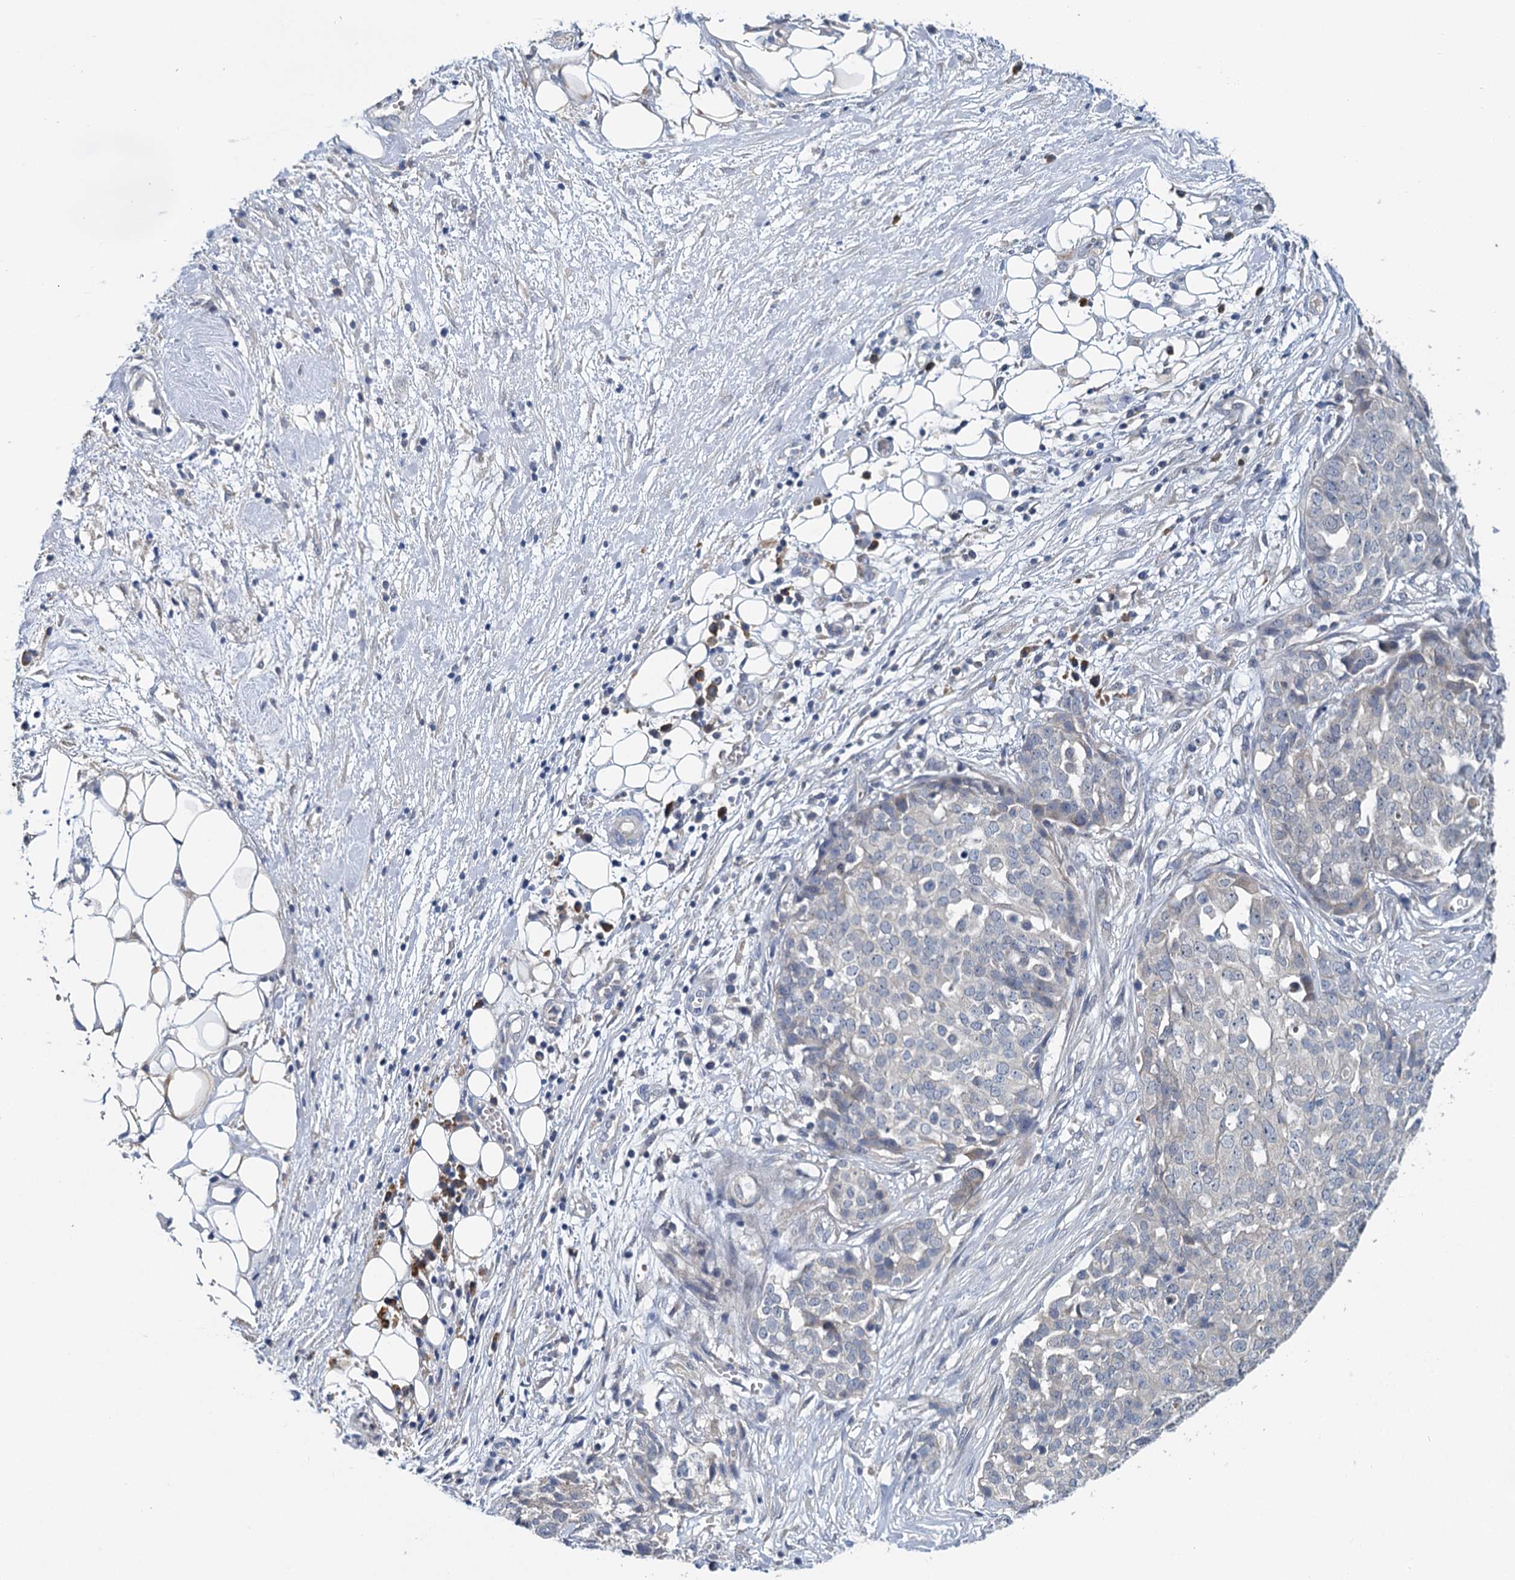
{"staining": {"intensity": "negative", "quantity": "none", "location": "none"}, "tissue": "ovarian cancer", "cell_type": "Tumor cells", "image_type": "cancer", "snomed": [{"axis": "morphology", "description": "Cystadenocarcinoma, serous, NOS"}, {"axis": "topography", "description": "Soft tissue"}, {"axis": "topography", "description": "Ovary"}], "caption": "This is an immunohistochemistry photomicrograph of human ovarian cancer. There is no positivity in tumor cells.", "gene": "ANKRD42", "patient": {"sex": "female", "age": 57}}